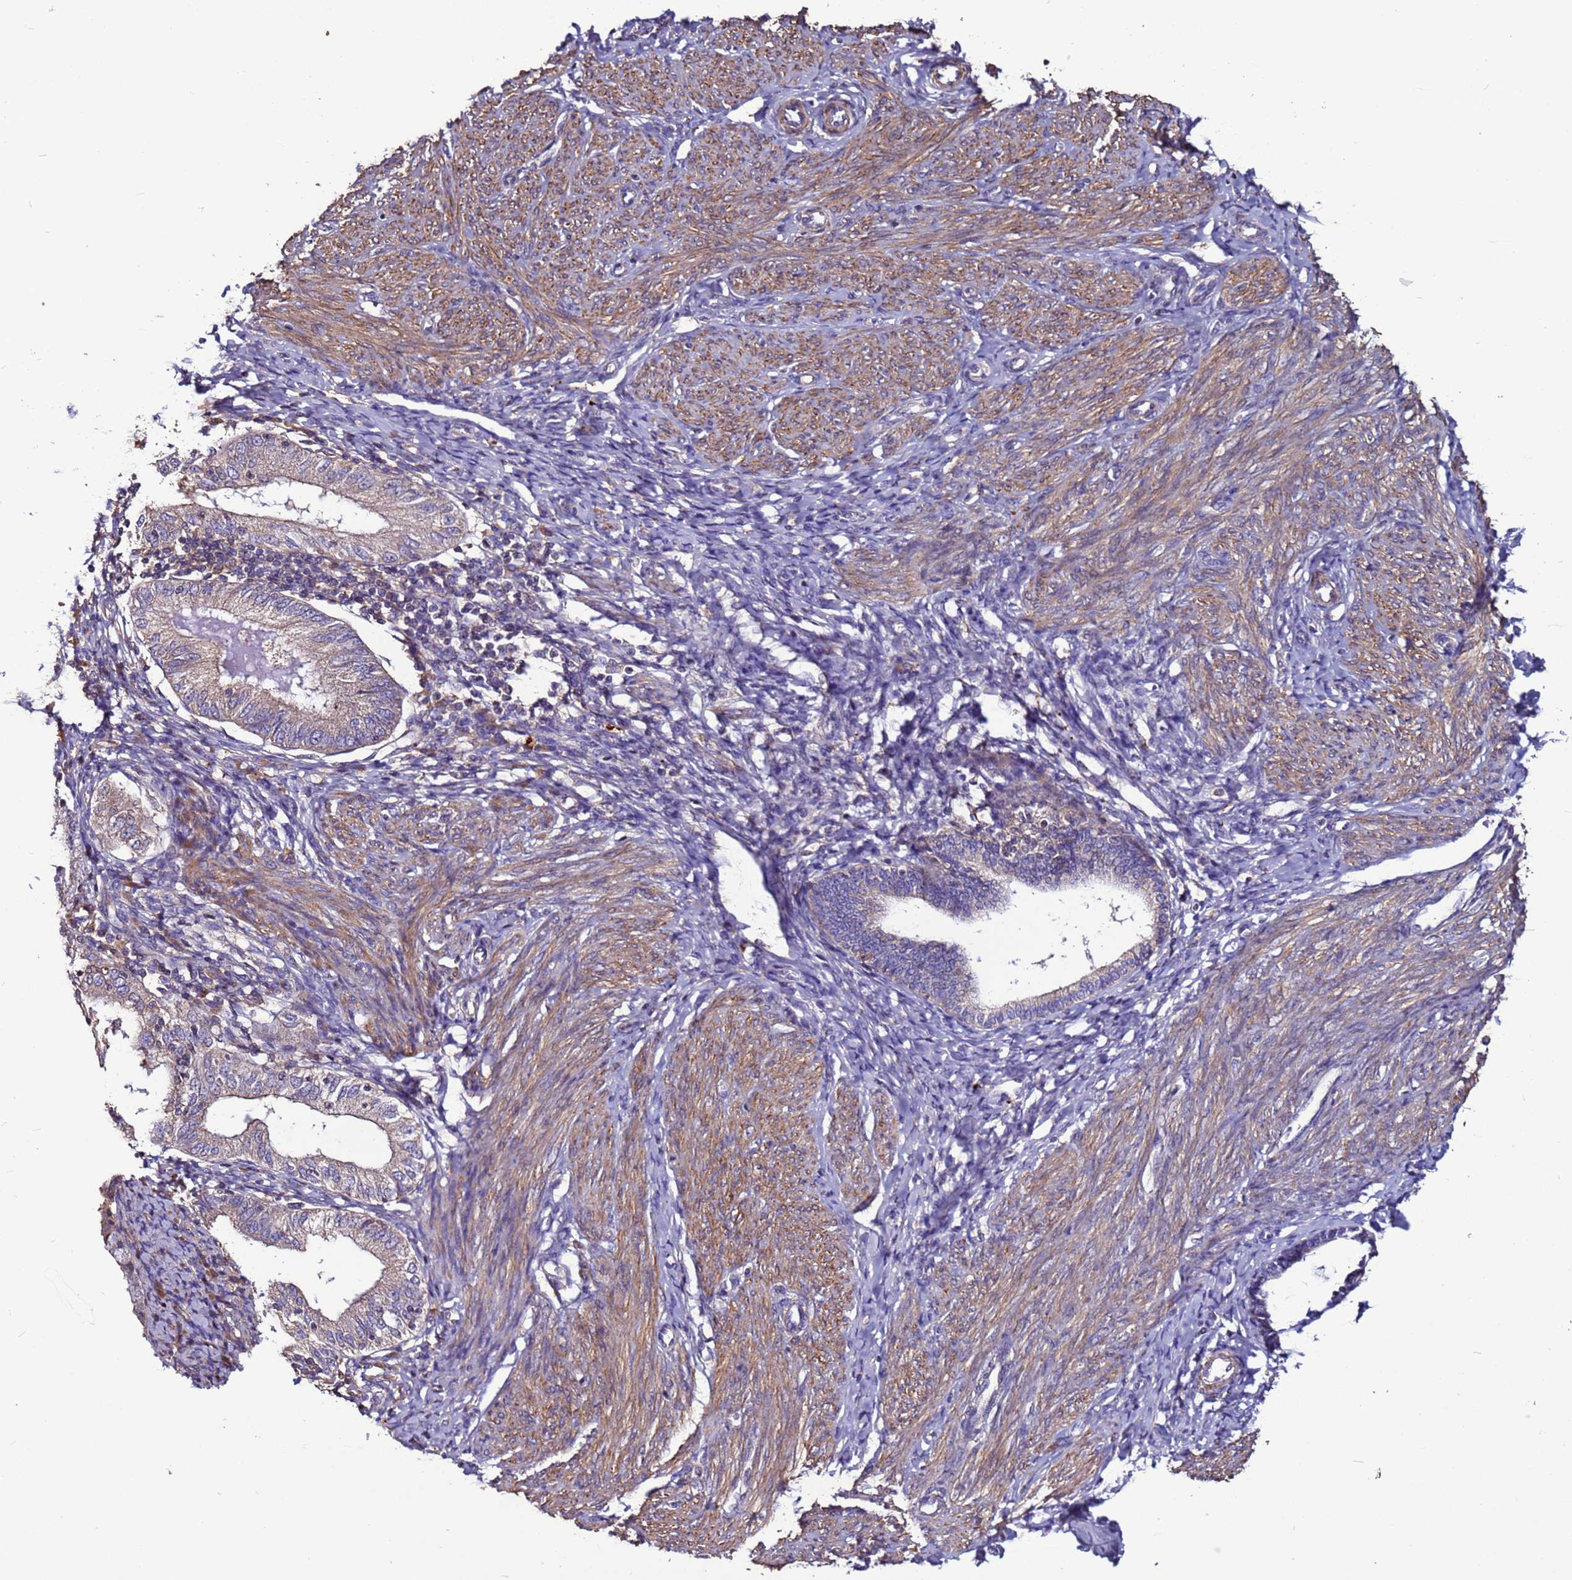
{"staining": {"intensity": "negative", "quantity": "none", "location": "none"}, "tissue": "endometrium", "cell_type": "Cells in endometrial stroma", "image_type": "normal", "snomed": [{"axis": "morphology", "description": "Normal tissue, NOS"}, {"axis": "topography", "description": "Endometrium"}], "caption": "IHC histopathology image of benign endometrium: human endometrium stained with DAB exhibits no significant protein positivity in cells in endometrial stroma. The staining was performed using DAB (3,3'-diaminobenzidine) to visualize the protein expression in brown, while the nuclei were stained in blue with hematoxylin (Magnification: 20x).", "gene": "CEP55", "patient": {"sex": "female", "age": 72}}